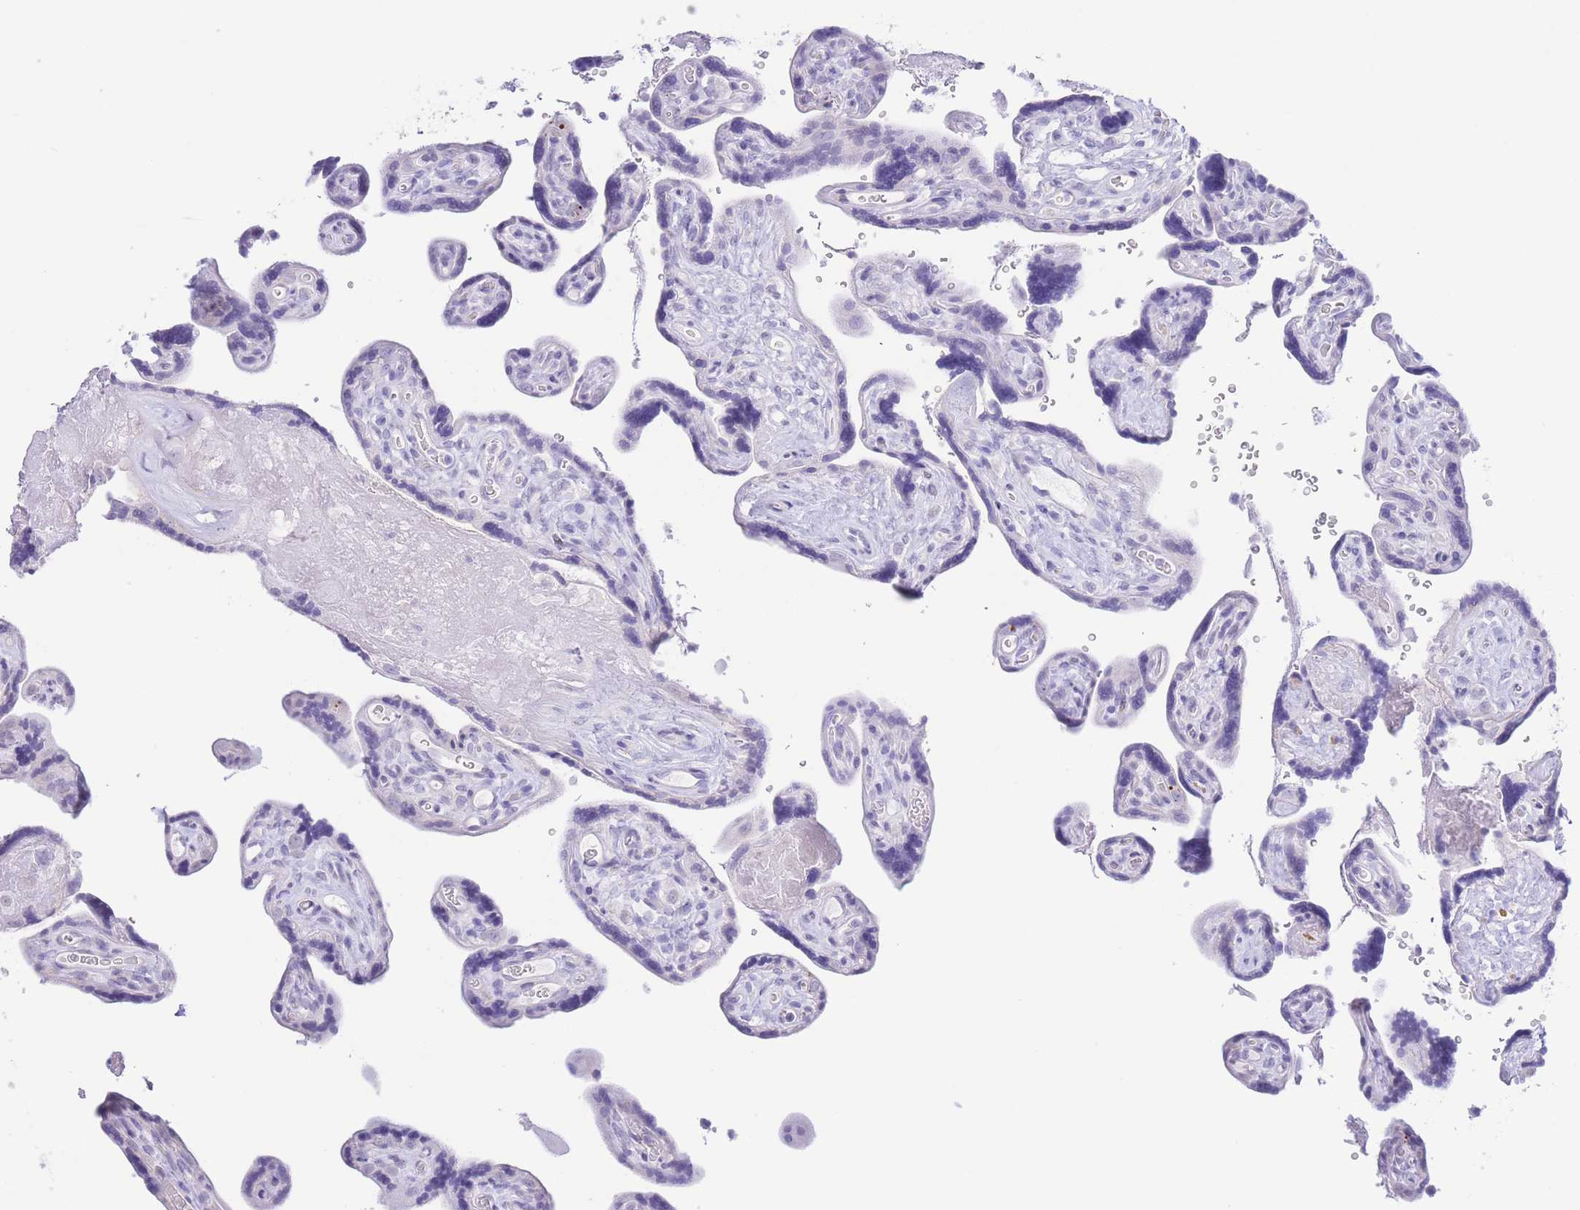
{"staining": {"intensity": "negative", "quantity": "none", "location": "none"}, "tissue": "placenta", "cell_type": "Decidual cells", "image_type": "normal", "snomed": [{"axis": "morphology", "description": "Normal tissue, NOS"}, {"axis": "topography", "description": "Placenta"}], "caption": "Decidual cells are negative for brown protein staining in normal placenta. Brightfield microscopy of immunohistochemistry stained with DAB (3,3'-diaminobenzidine) (brown) and hematoxylin (blue), captured at high magnification.", "gene": "PKLR", "patient": {"sex": "female", "age": 39}}